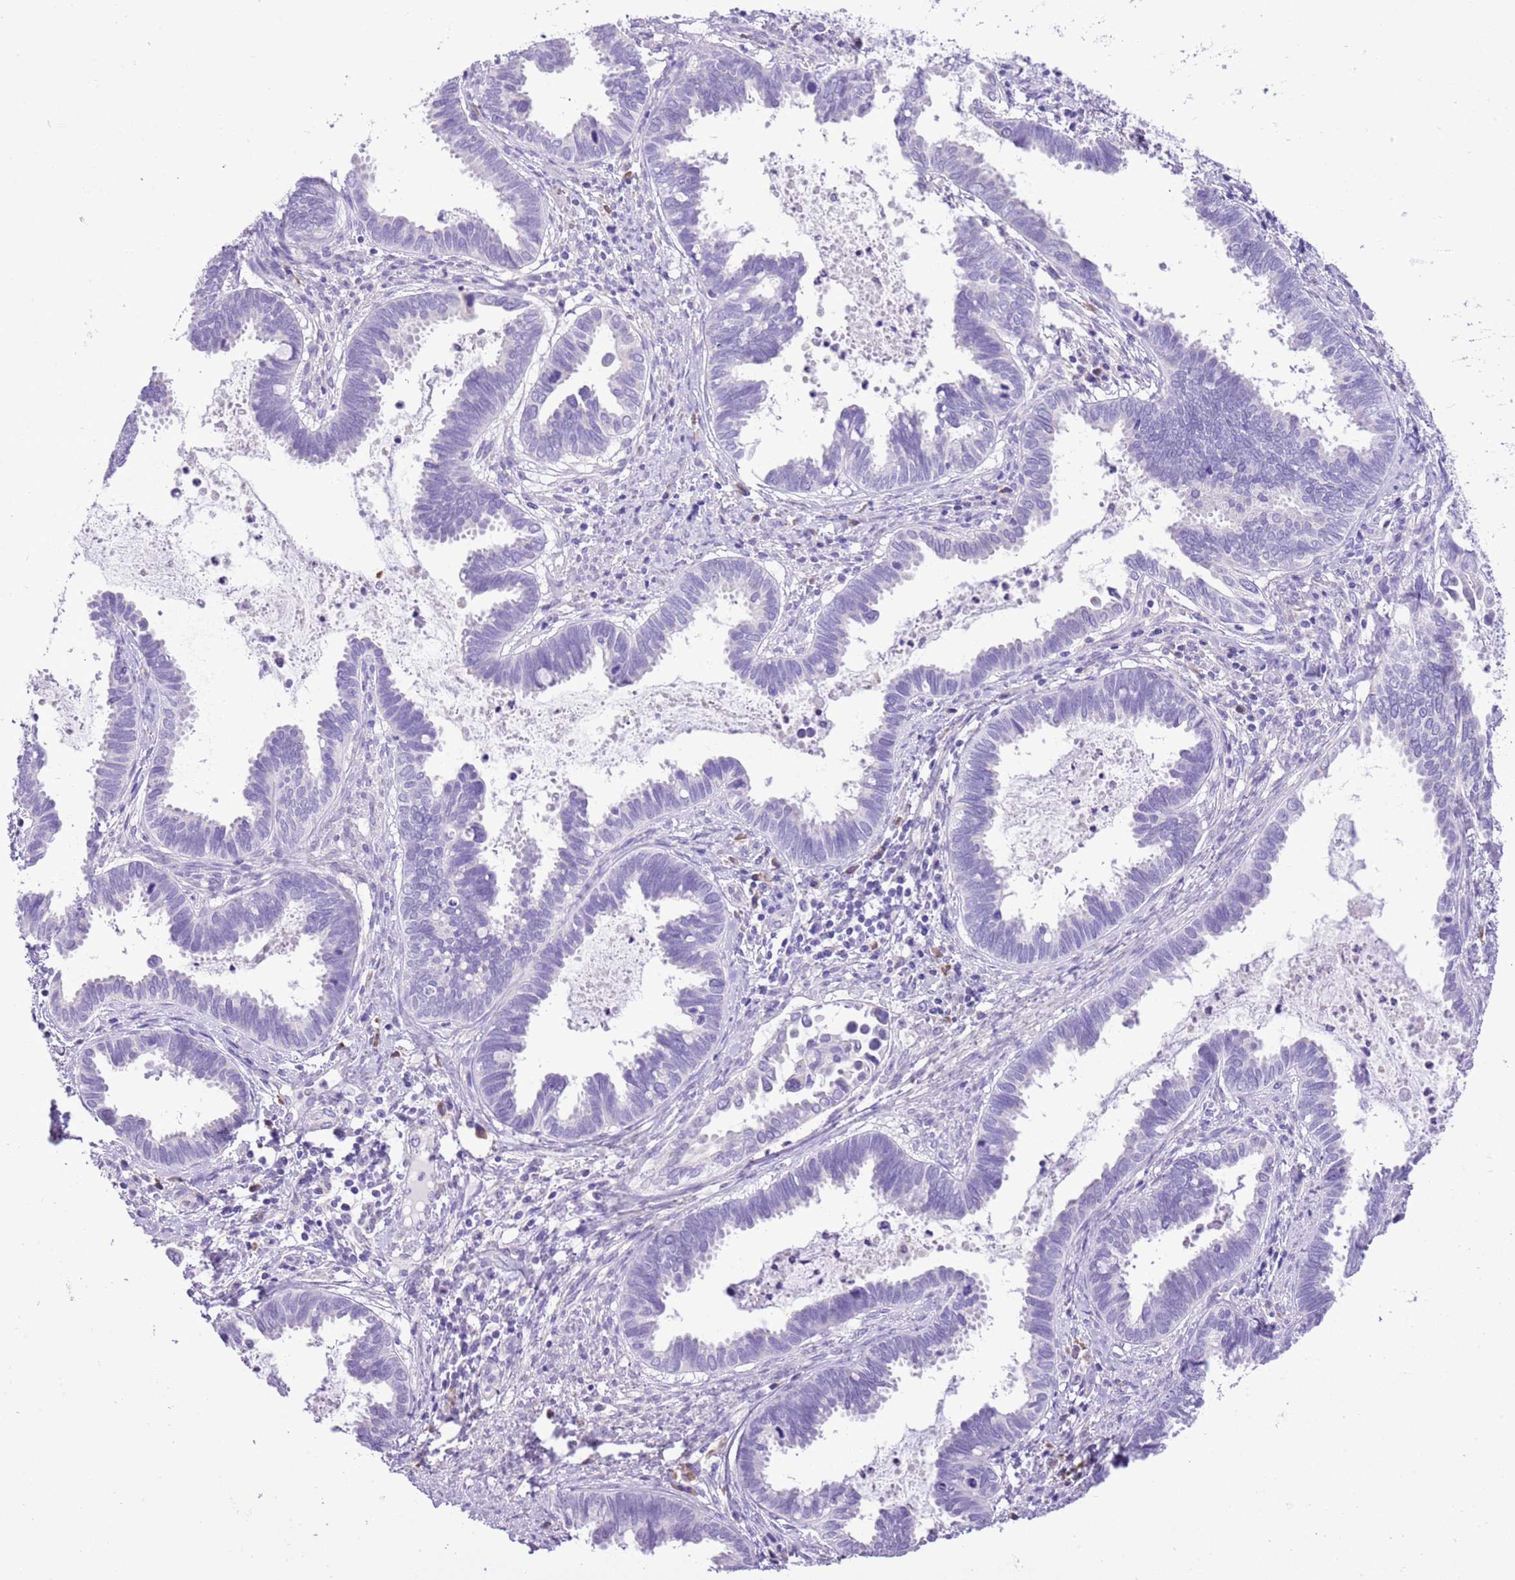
{"staining": {"intensity": "negative", "quantity": "none", "location": "none"}, "tissue": "cervical cancer", "cell_type": "Tumor cells", "image_type": "cancer", "snomed": [{"axis": "morphology", "description": "Adenocarcinoma, NOS"}, {"axis": "topography", "description": "Cervix"}], "caption": "Cervical adenocarcinoma was stained to show a protein in brown. There is no significant staining in tumor cells.", "gene": "AAR2", "patient": {"sex": "female", "age": 37}}